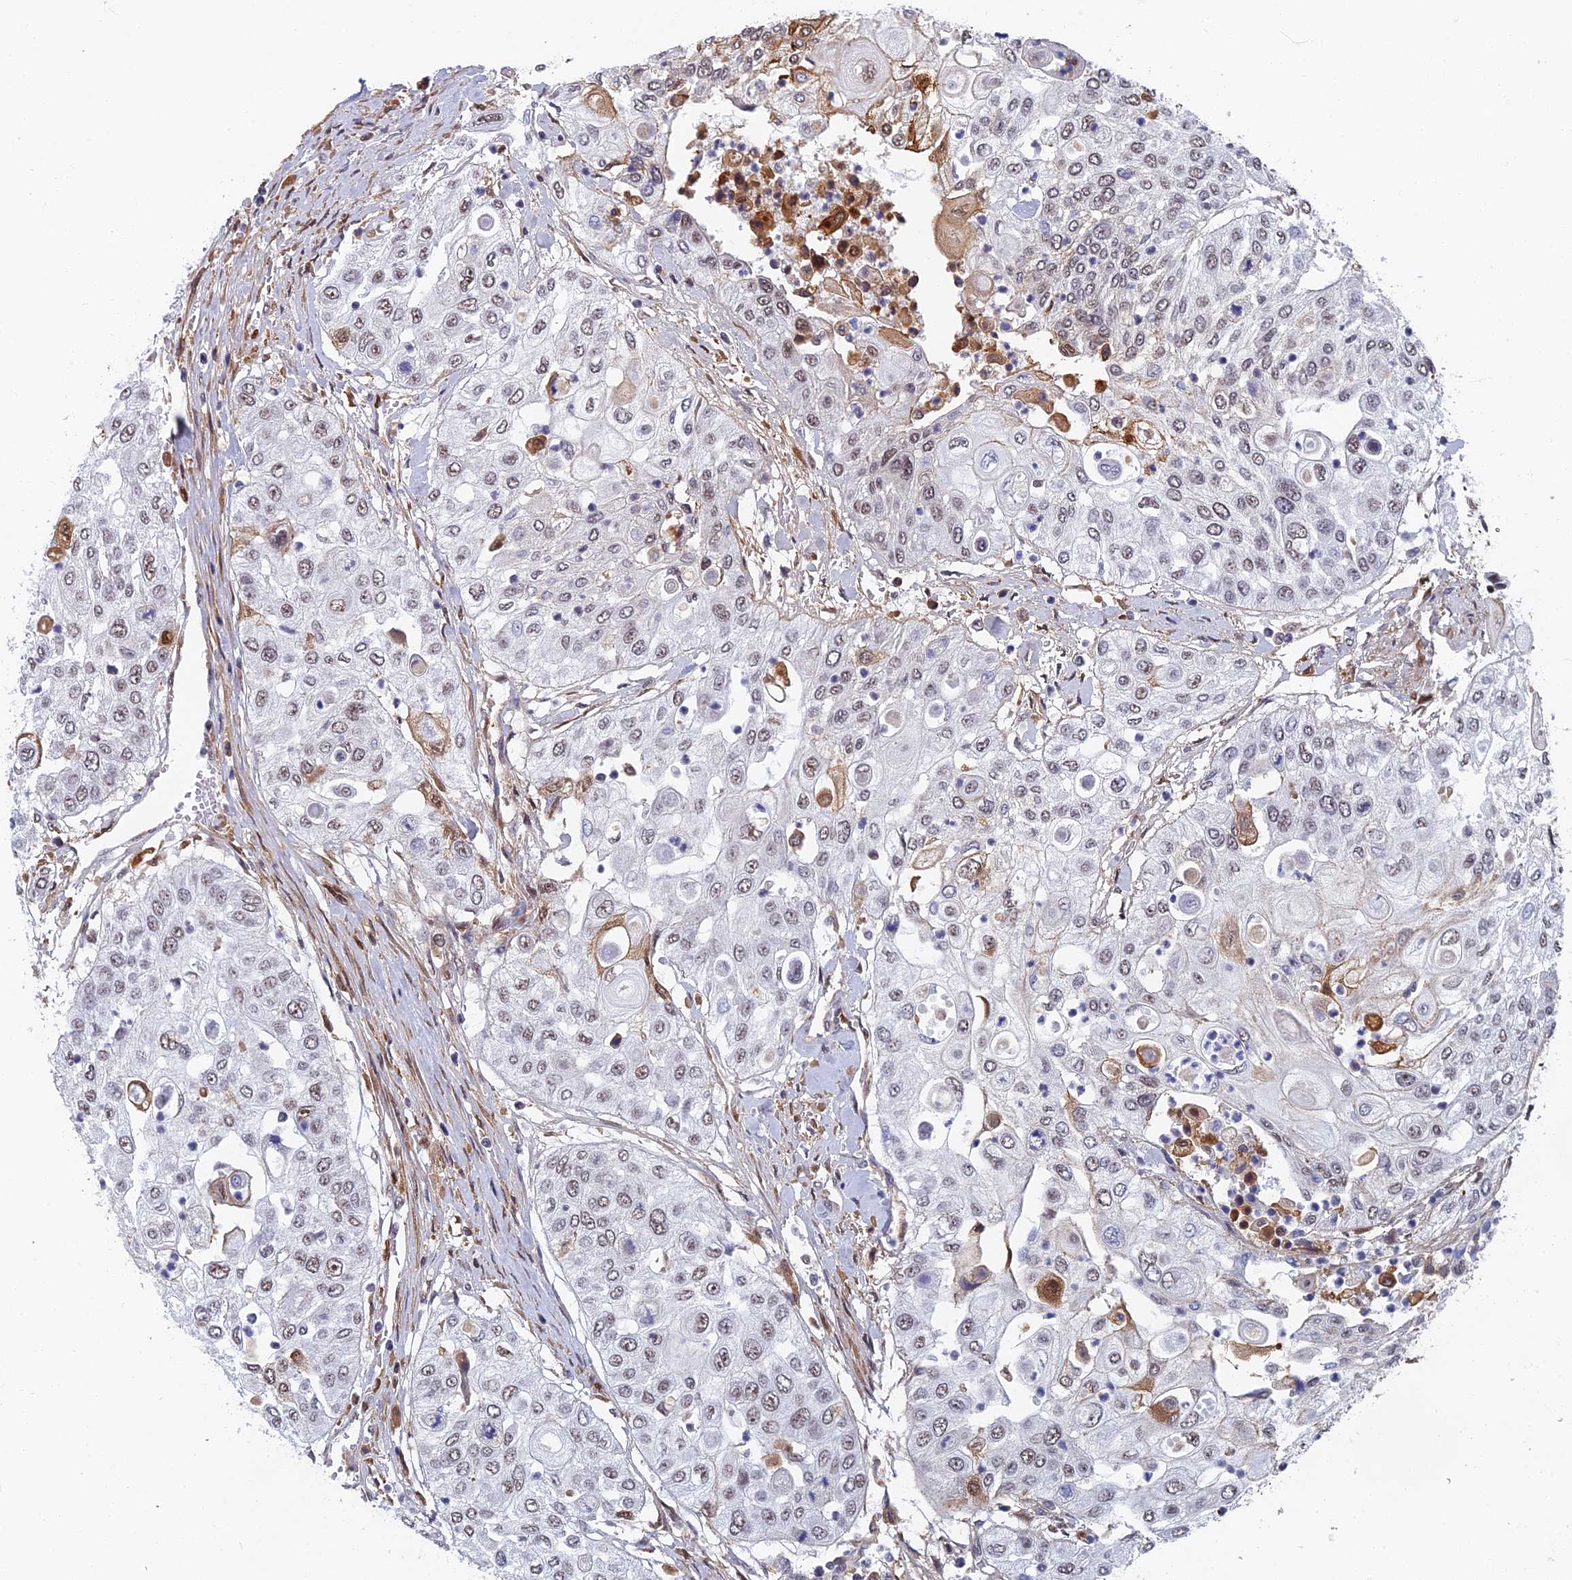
{"staining": {"intensity": "weak", "quantity": "25%-75%", "location": "nuclear"}, "tissue": "urothelial cancer", "cell_type": "Tumor cells", "image_type": "cancer", "snomed": [{"axis": "morphology", "description": "Urothelial carcinoma, High grade"}, {"axis": "topography", "description": "Urinary bladder"}], "caption": "Tumor cells show low levels of weak nuclear staining in approximately 25%-75% of cells in human high-grade urothelial carcinoma.", "gene": "TAF13", "patient": {"sex": "female", "age": 79}}